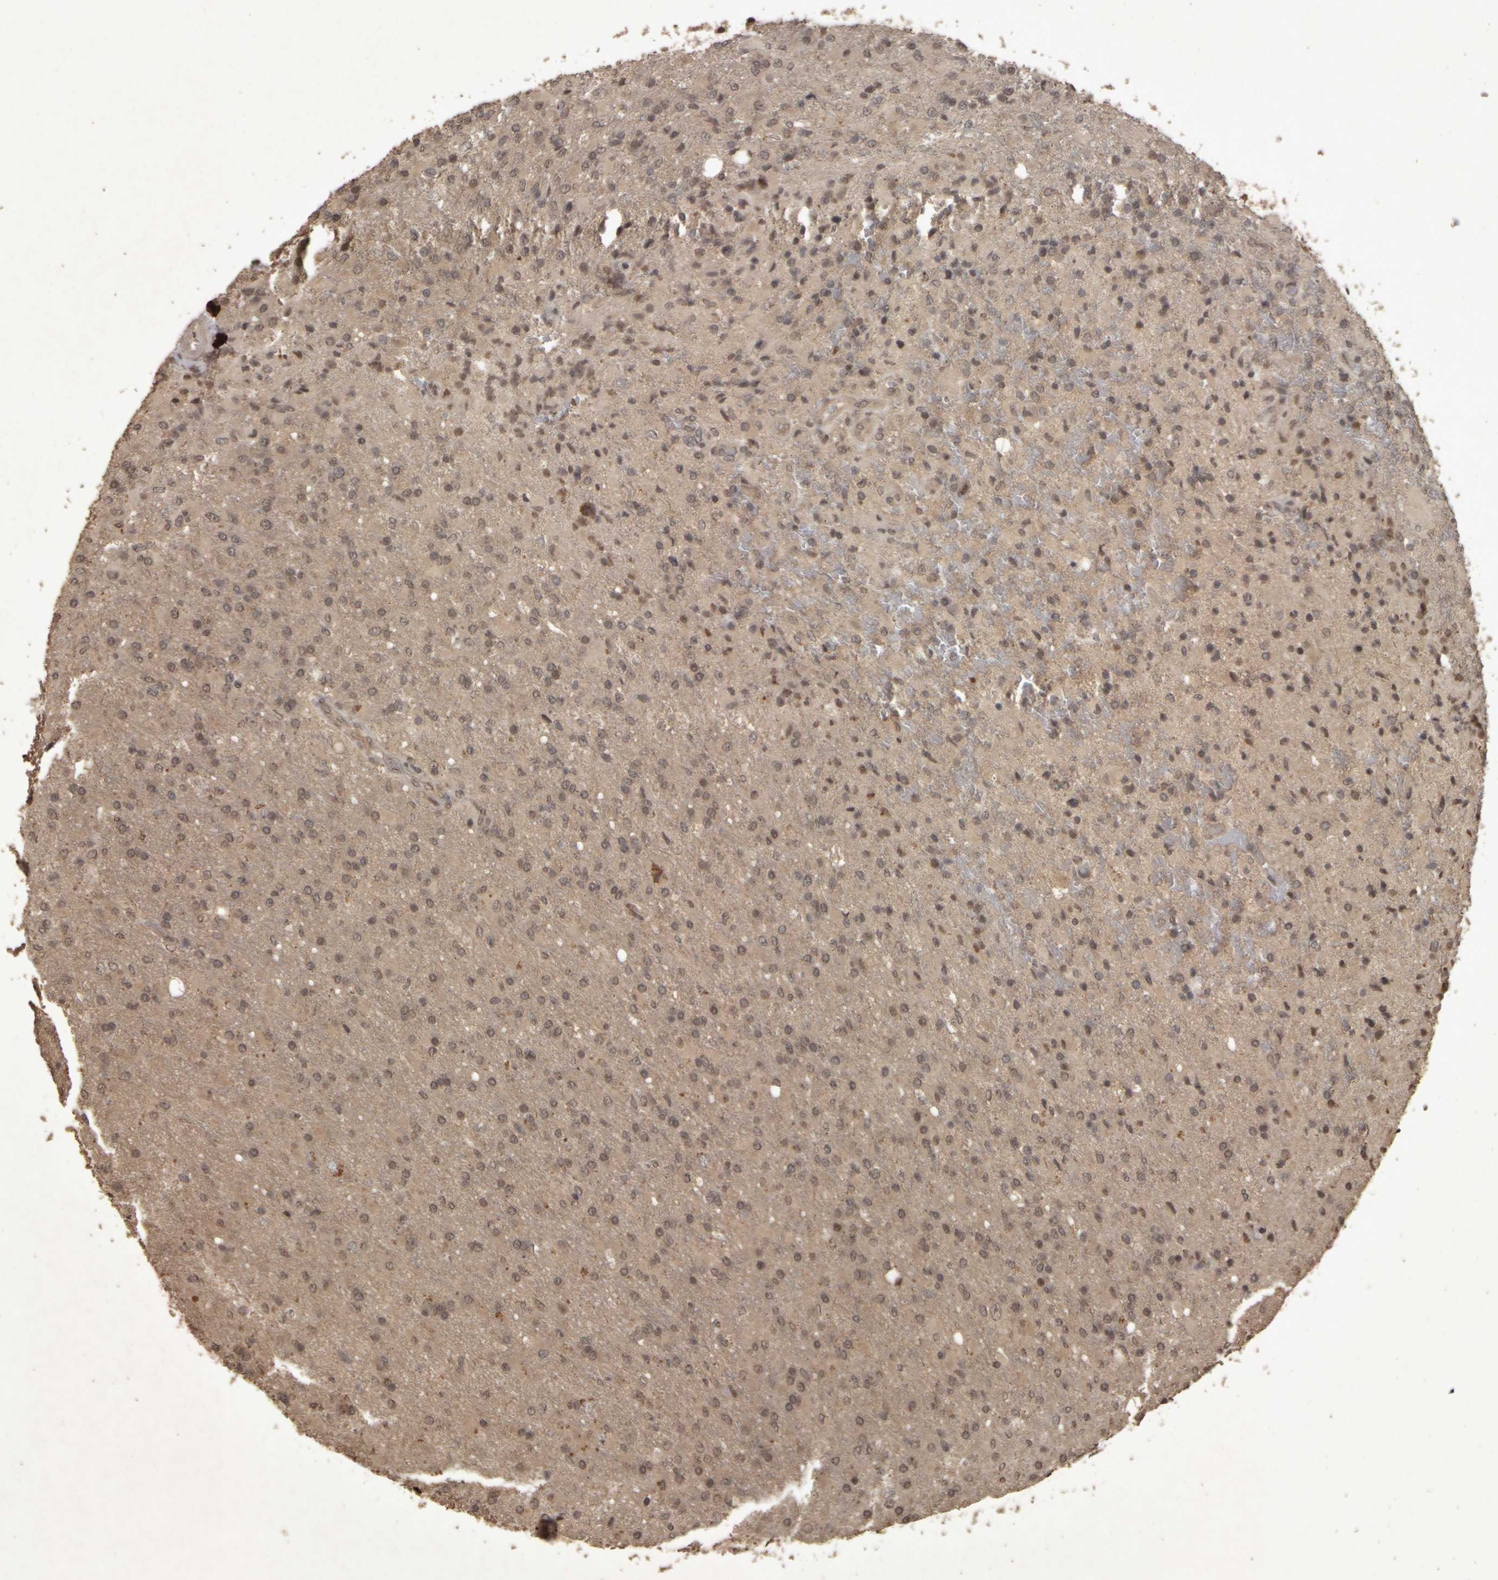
{"staining": {"intensity": "weak", "quantity": "25%-75%", "location": "cytoplasmic/membranous"}, "tissue": "glioma", "cell_type": "Tumor cells", "image_type": "cancer", "snomed": [{"axis": "morphology", "description": "Glioma, malignant, High grade"}, {"axis": "topography", "description": "Brain"}], "caption": "Immunohistochemistry (IHC) photomicrograph of human glioma stained for a protein (brown), which demonstrates low levels of weak cytoplasmic/membranous expression in about 25%-75% of tumor cells.", "gene": "ACO1", "patient": {"sex": "male", "age": 71}}